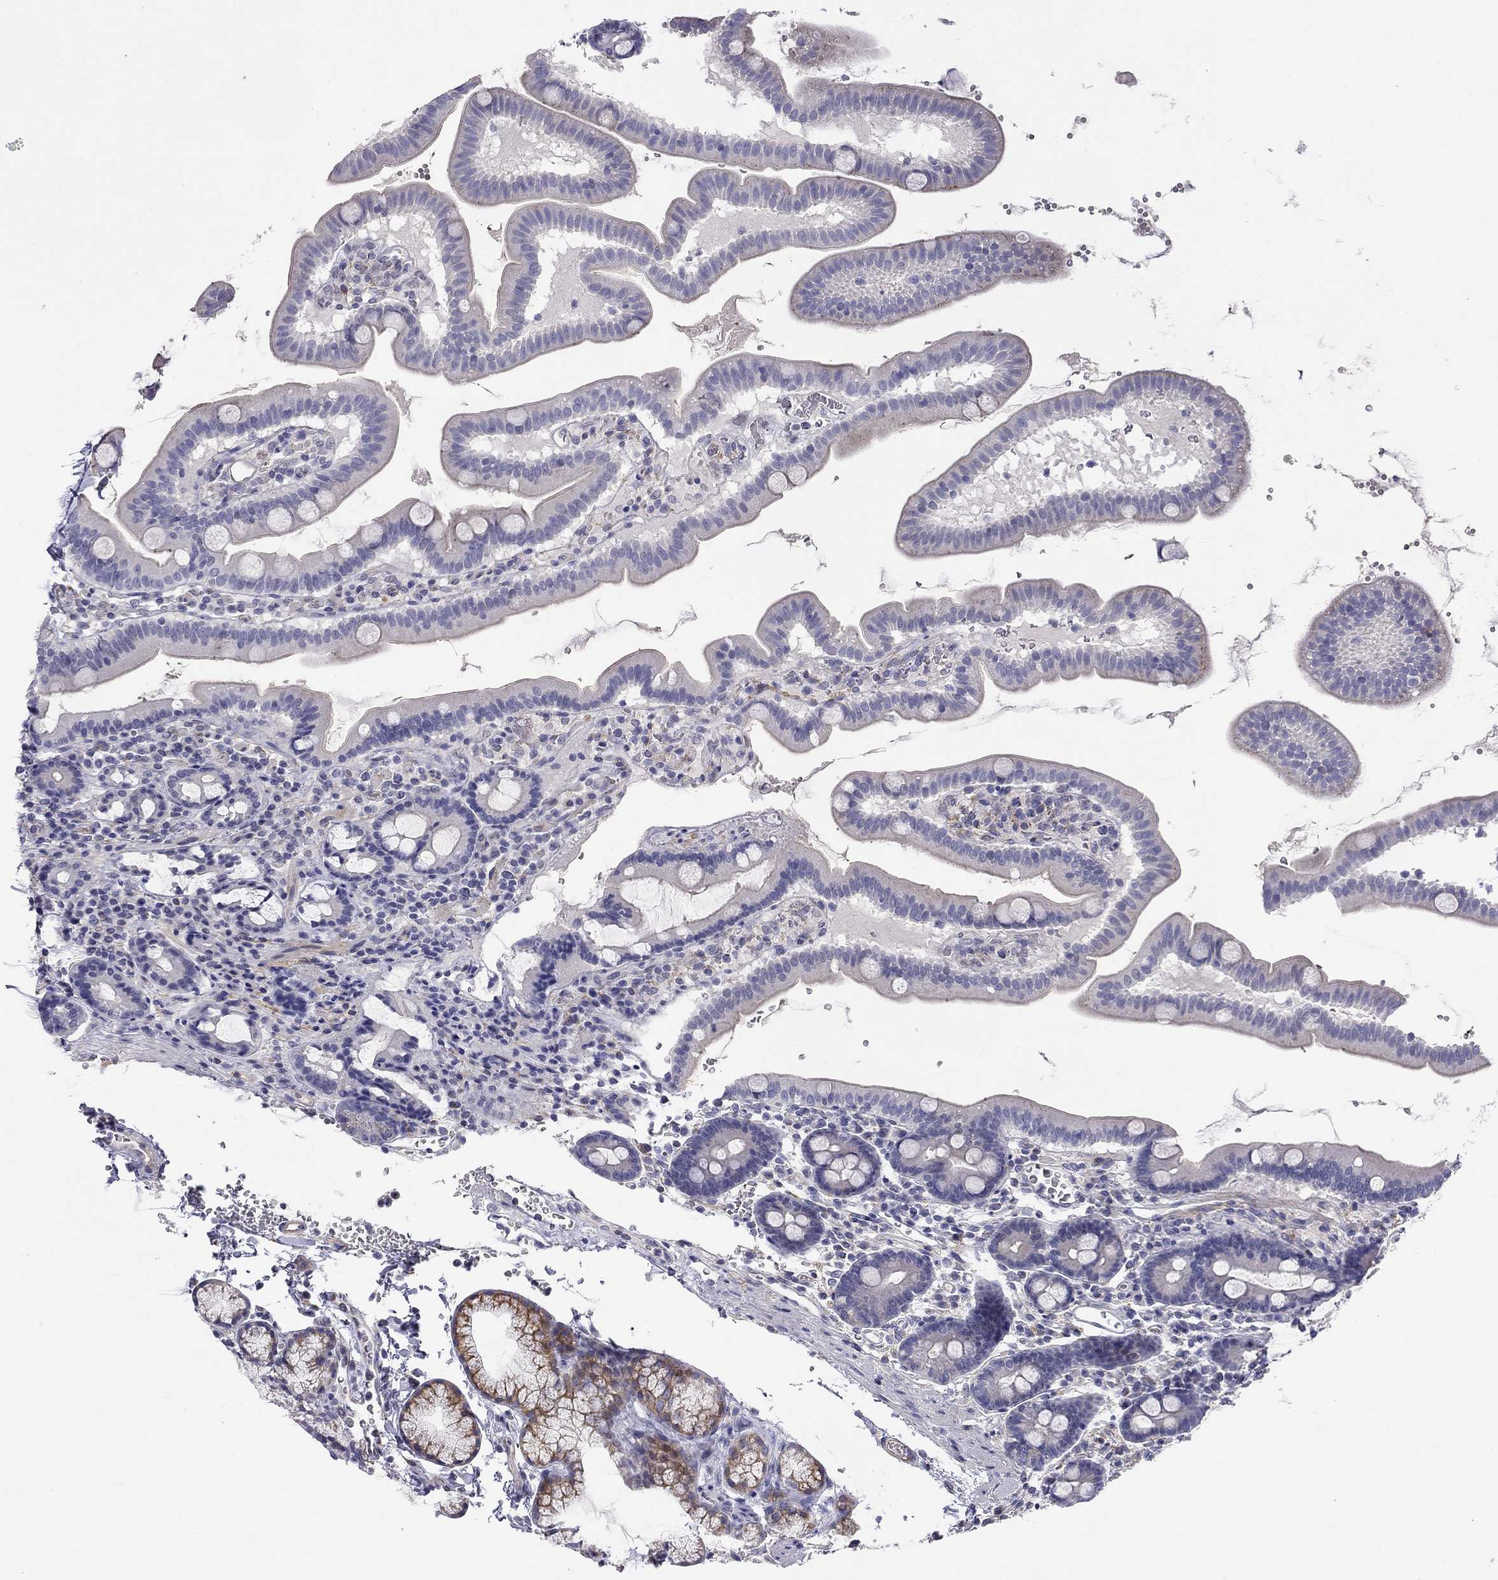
{"staining": {"intensity": "negative", "quantity": "none", "location": "none"}, "tissue": "duodenum", "cell_type": "Glandular cells", "image_type": "normal", "snomed": [{"axis": "morphology", "description": "Normal tissue, NOS"}, {"axis": "topography", "description": "Duodenum"}], "caption": "High magnification brightfield microscopy of unremarkable duodenum stained with DAB (3,3'-diaminobenzidine) (brown) and counterstained with hematoxylin (blue): glandular cells show no significant staining. The staining is performed using DAB (3,3'-diaminobenzidine) brown chromogen with nuclei counter-stained in using hematoxylin.", "gene": "RTL1", "patient": {"sex": "male", "age": 59}}